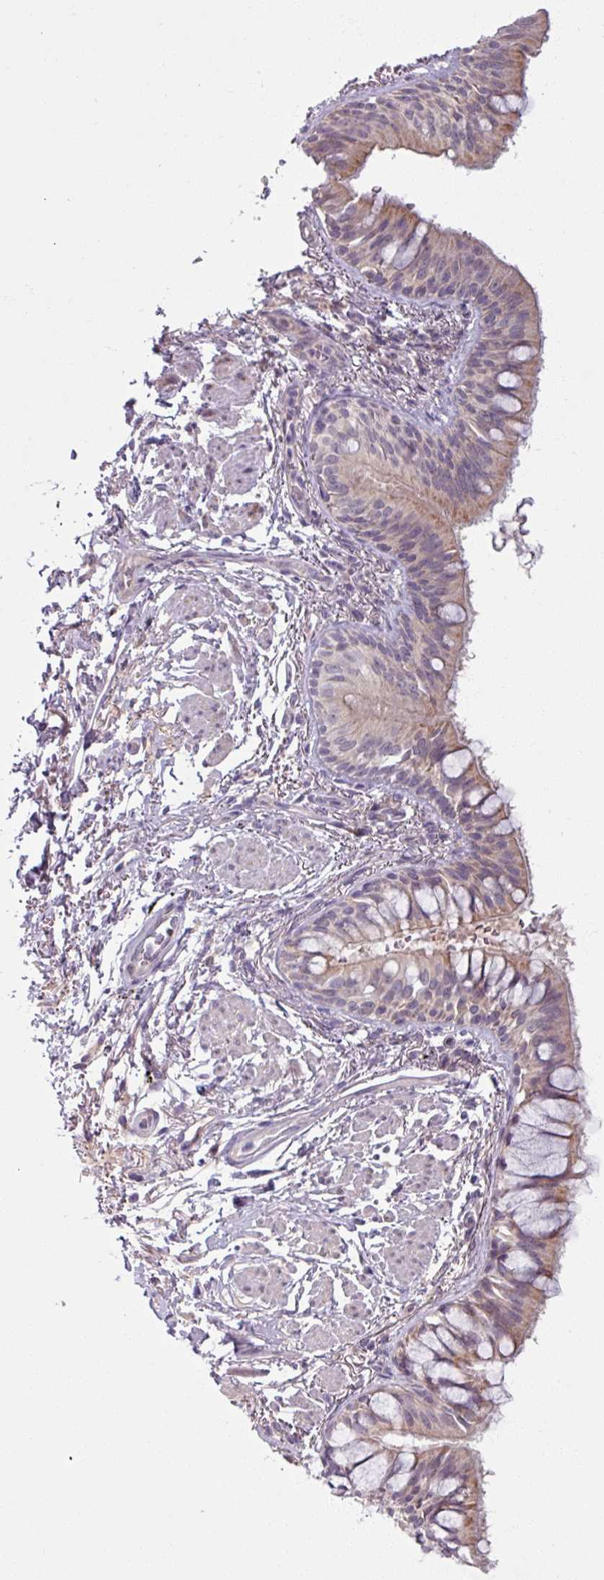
{"staining": {"intensity": "weak", "quantity": "25%-75%", "location": "cytoplasmic/membranous"}, "tissue": "bronchus", "cell_type": "Respiratory epithelial cells", "image_type": "normal", "snomed": [{"axis": "morphology", "description": "Normal tissue, NOS"}, {"axis": "topography", "description": "Bronchus"}], "caption": "Brown immunohistochemical staining in normal human bronchus shows weak cytoplasmic/membranous staining in approximately 25%-75% of respiratory epithelial cells. The protein is stained brown, and the nuclei are stained in blue (DAB IHC with brightfield microscopy, high magnification).", "gene": "OGFOD3", "patient": {"sex": "male", "age": 70}}